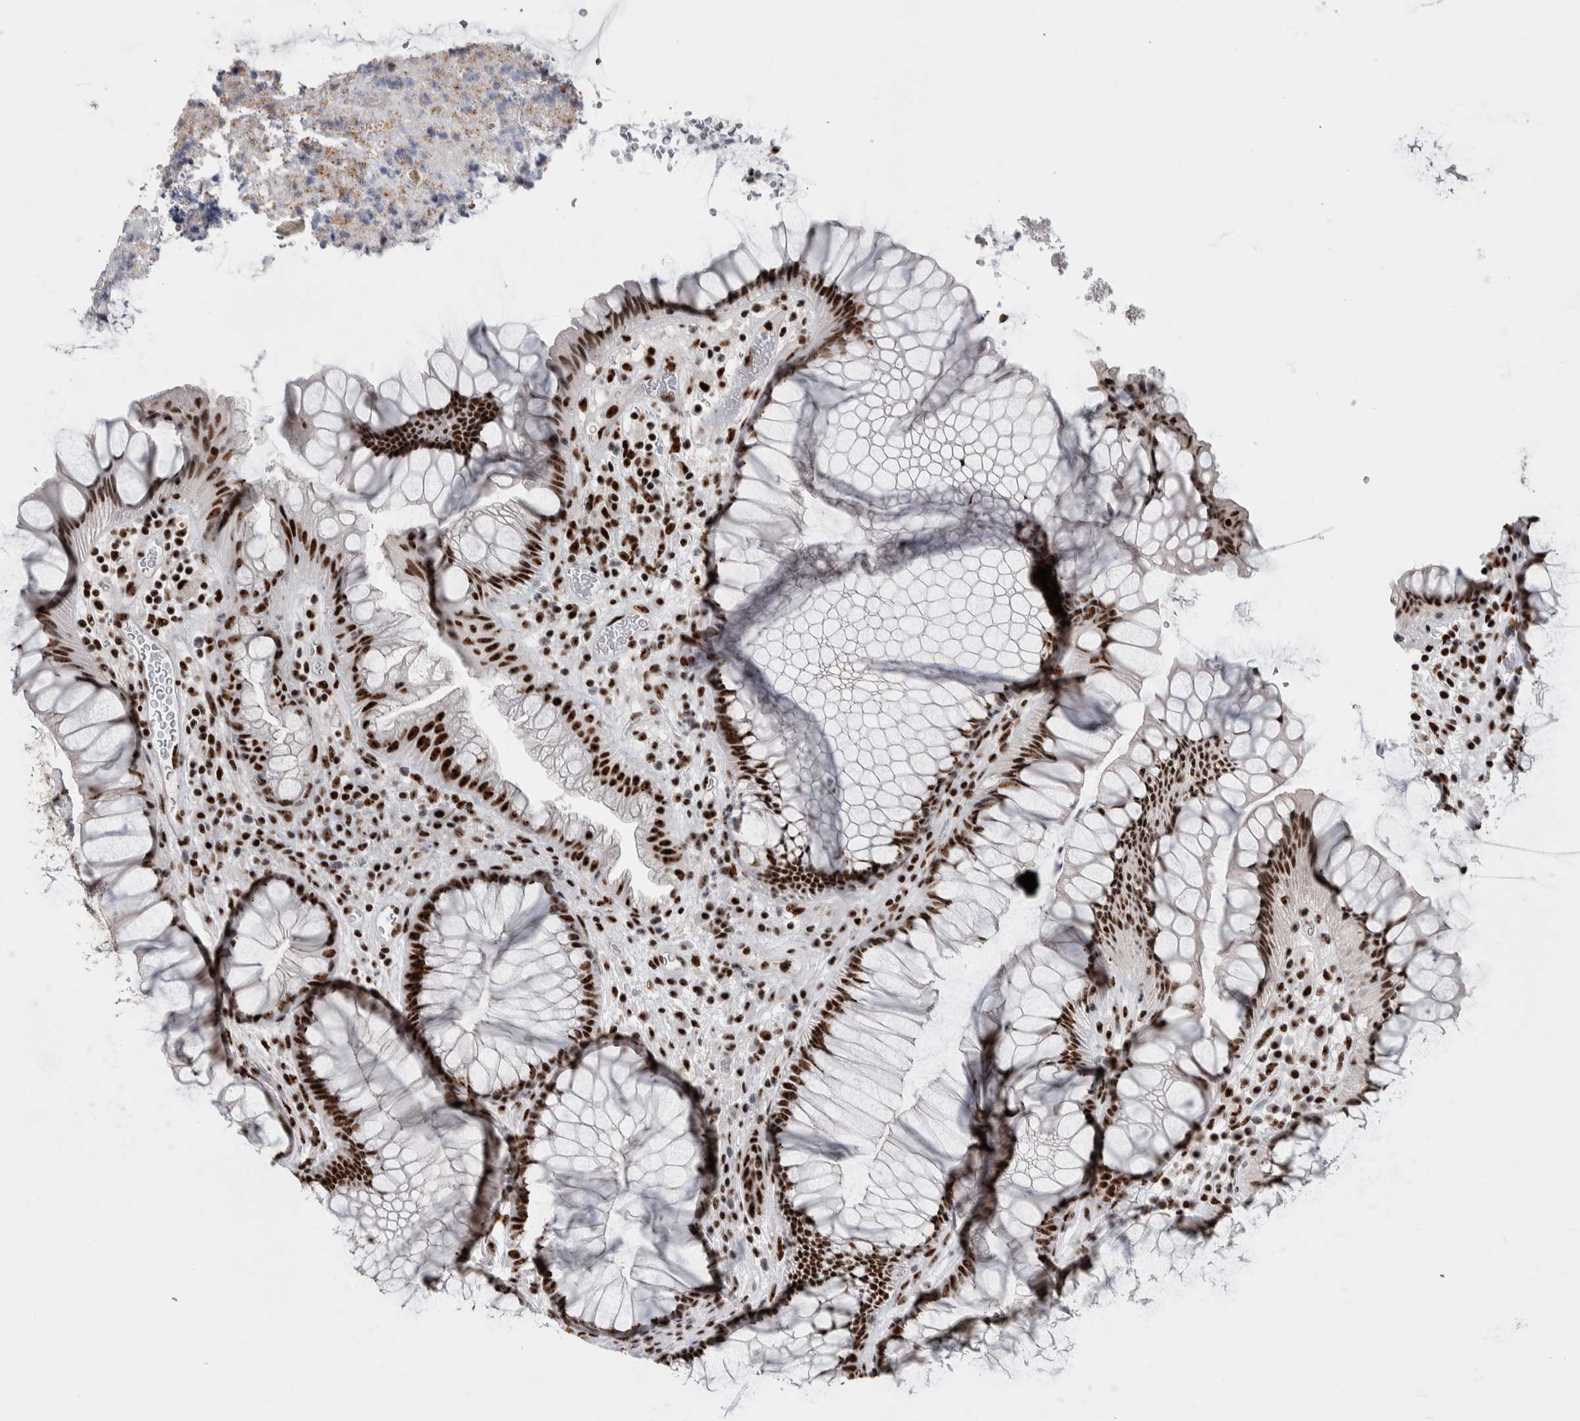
{"staining": {"intensity": "strong", "quantity": ">75%", "location": "nuclear"}, "tissue": "rectum", "cell_type": "Glandular cells", "image_type": "normal", "snomed": [{"axis": "morphology", "description": "Normal tissue, NOS"}, {"axis": "topography", "description": "Rectum"}], "caption": "An IHC image of benign tissue is shown. Protein staining in brown labels strong nuclear positivity in rectum within glandular cells. (DAB IHC with brightfield microscopy, high magnification).", "gene": "NCL", "patient": {"sex": "male", "age": 51}}